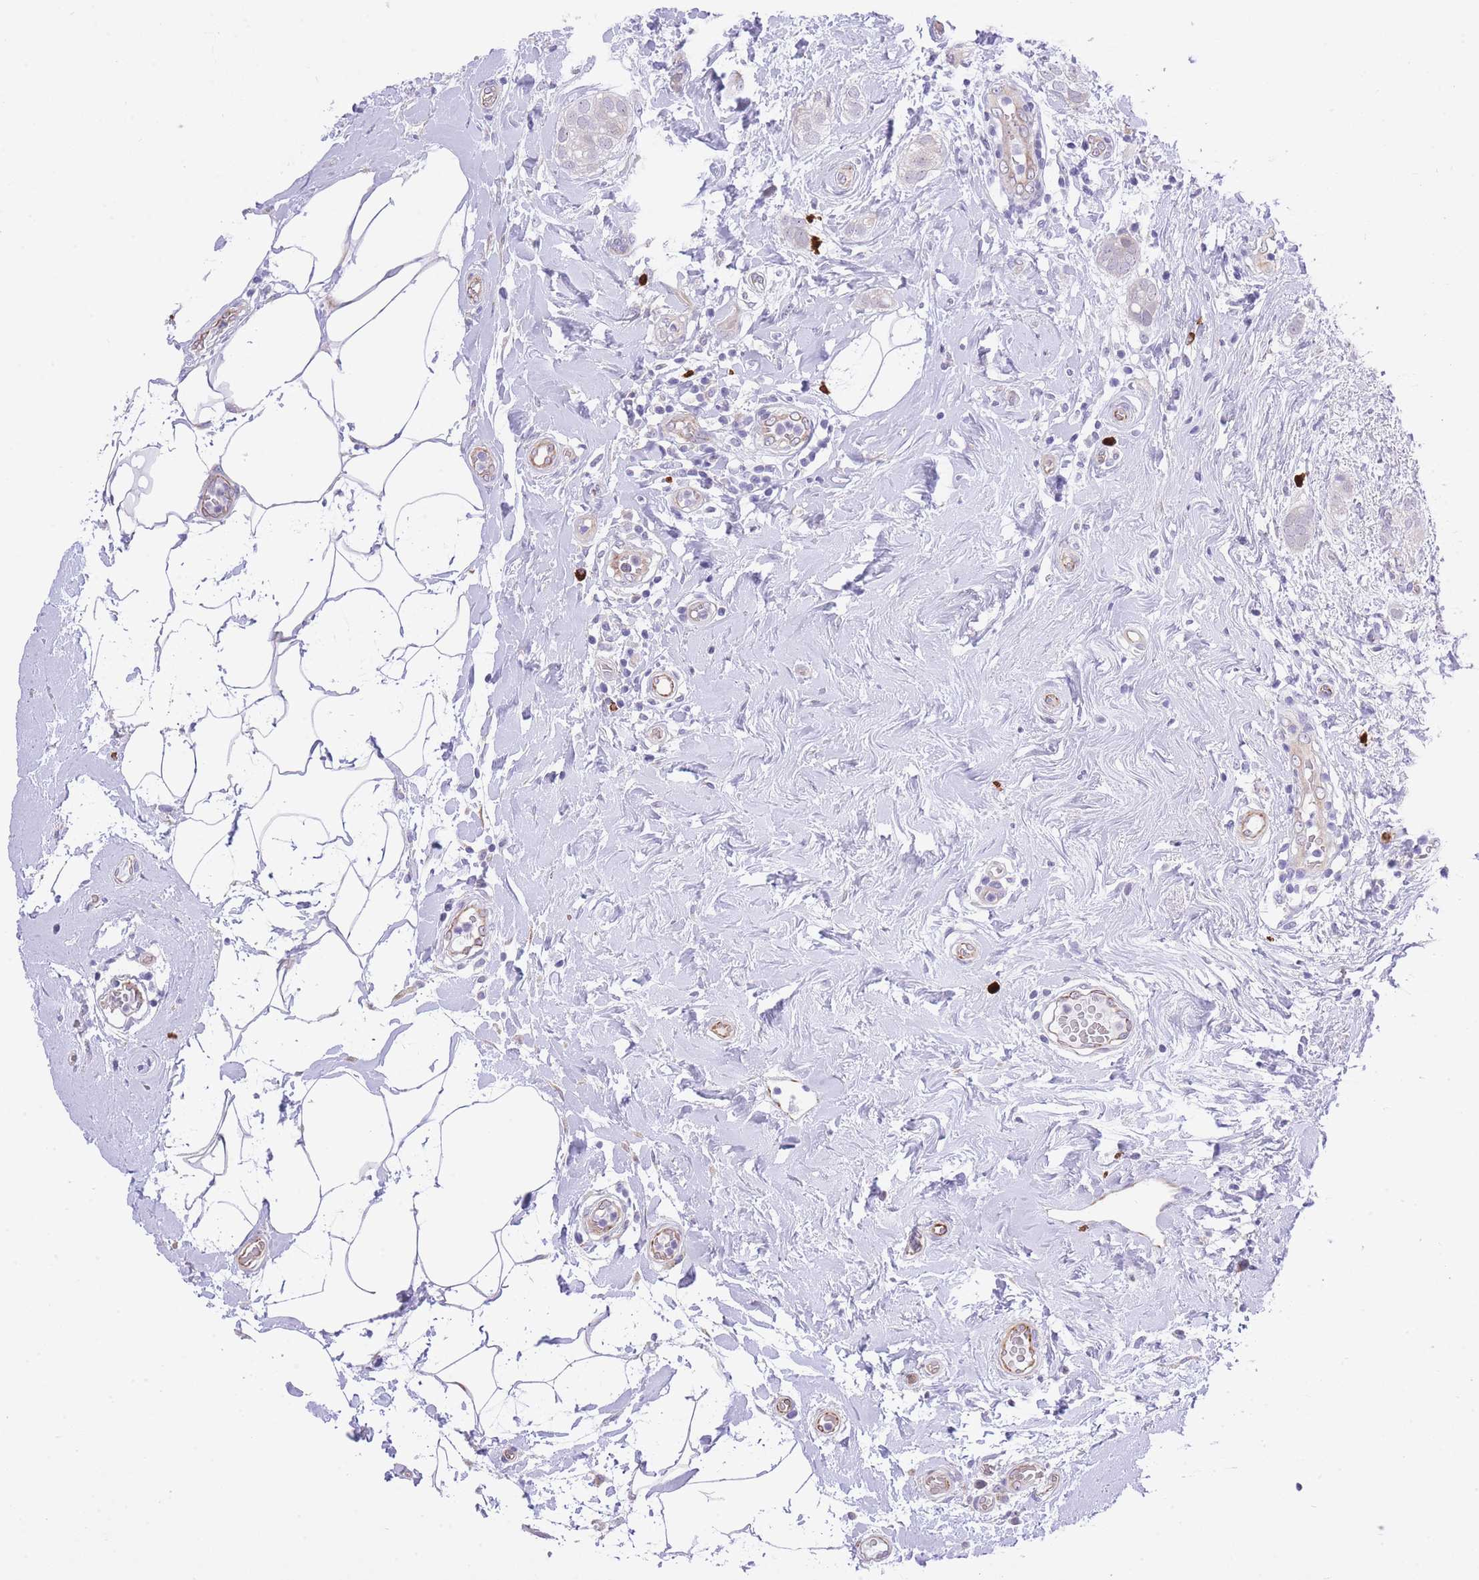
{"staining": {"intensity": "negative", "quantity": "none", "location": "none"}, "tissue": "breast cancer", "cell_type": "Tumor cells", "image_type": "cancer", "snomed": [{"axis": "morphology", "description": "Duct carcinoma"}, {"axis": "topography", "description": "Breast"}], "caption": "Human invasive ductal carcinoma (breast) stained for a protein using IHC reveals no expression in tumor cells.", "gene": "MEIOSIN", "patient": {"sex": "female", "age": 73}}